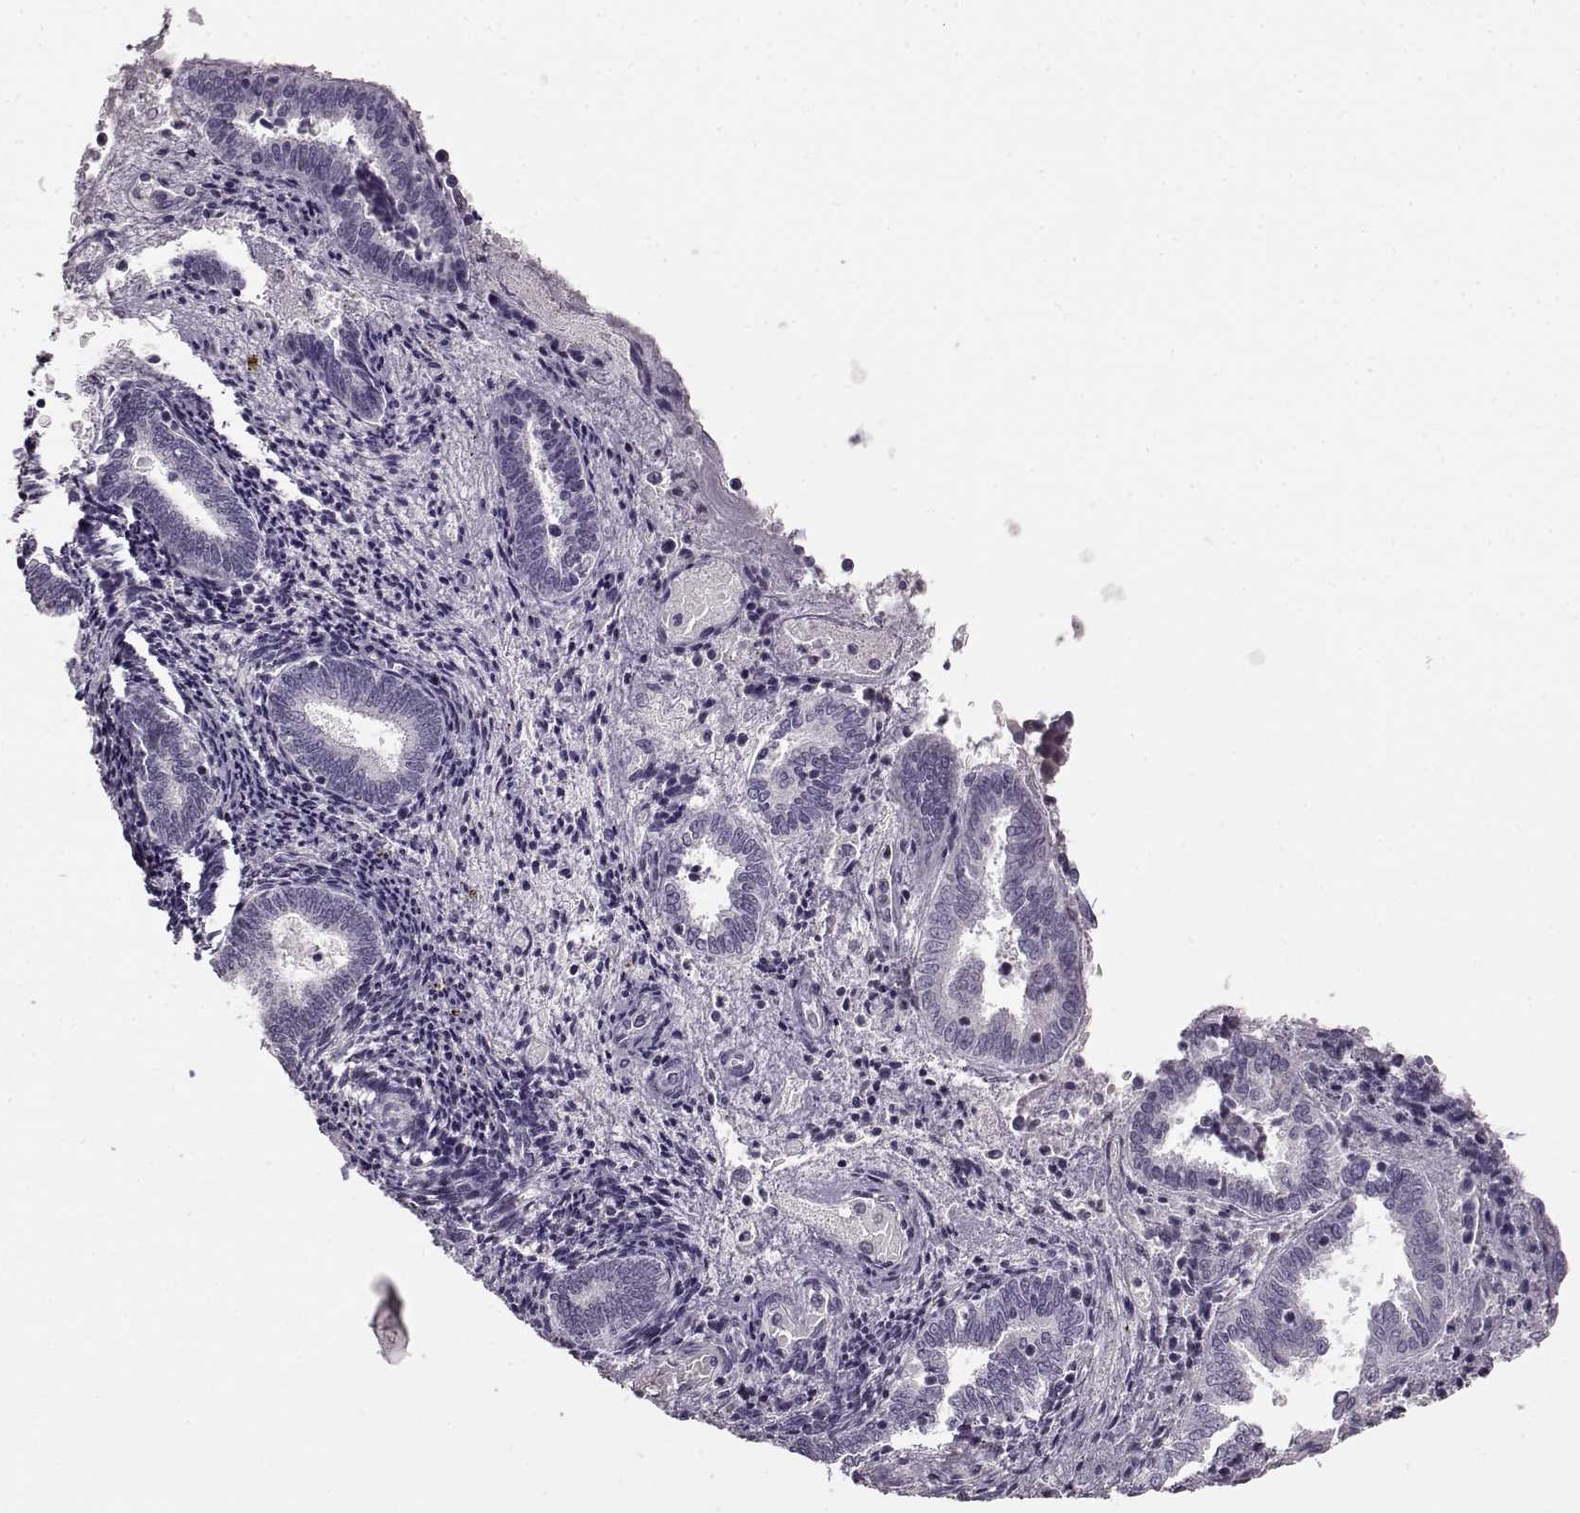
{"staining": {"intensity": "negative", "quantity": "none", "location": "none"}, "tissue": "endometrium", "cell_type": "Cells in endometrial stroma", "image_type": "normal", "snomed": [{"axis": "morphology", "description": "Normal tissue, NOS"}, {"axis": "topography", "description": "Endometrium"}], "caption": "Immunohistochemistry photomicrograph of normal human endometrium stained for a protein (brown), which exhibits no staining in cells in endometrial stroma.", "gene": "RP1L1", "patient": {"sex": "female", "age": 42}}